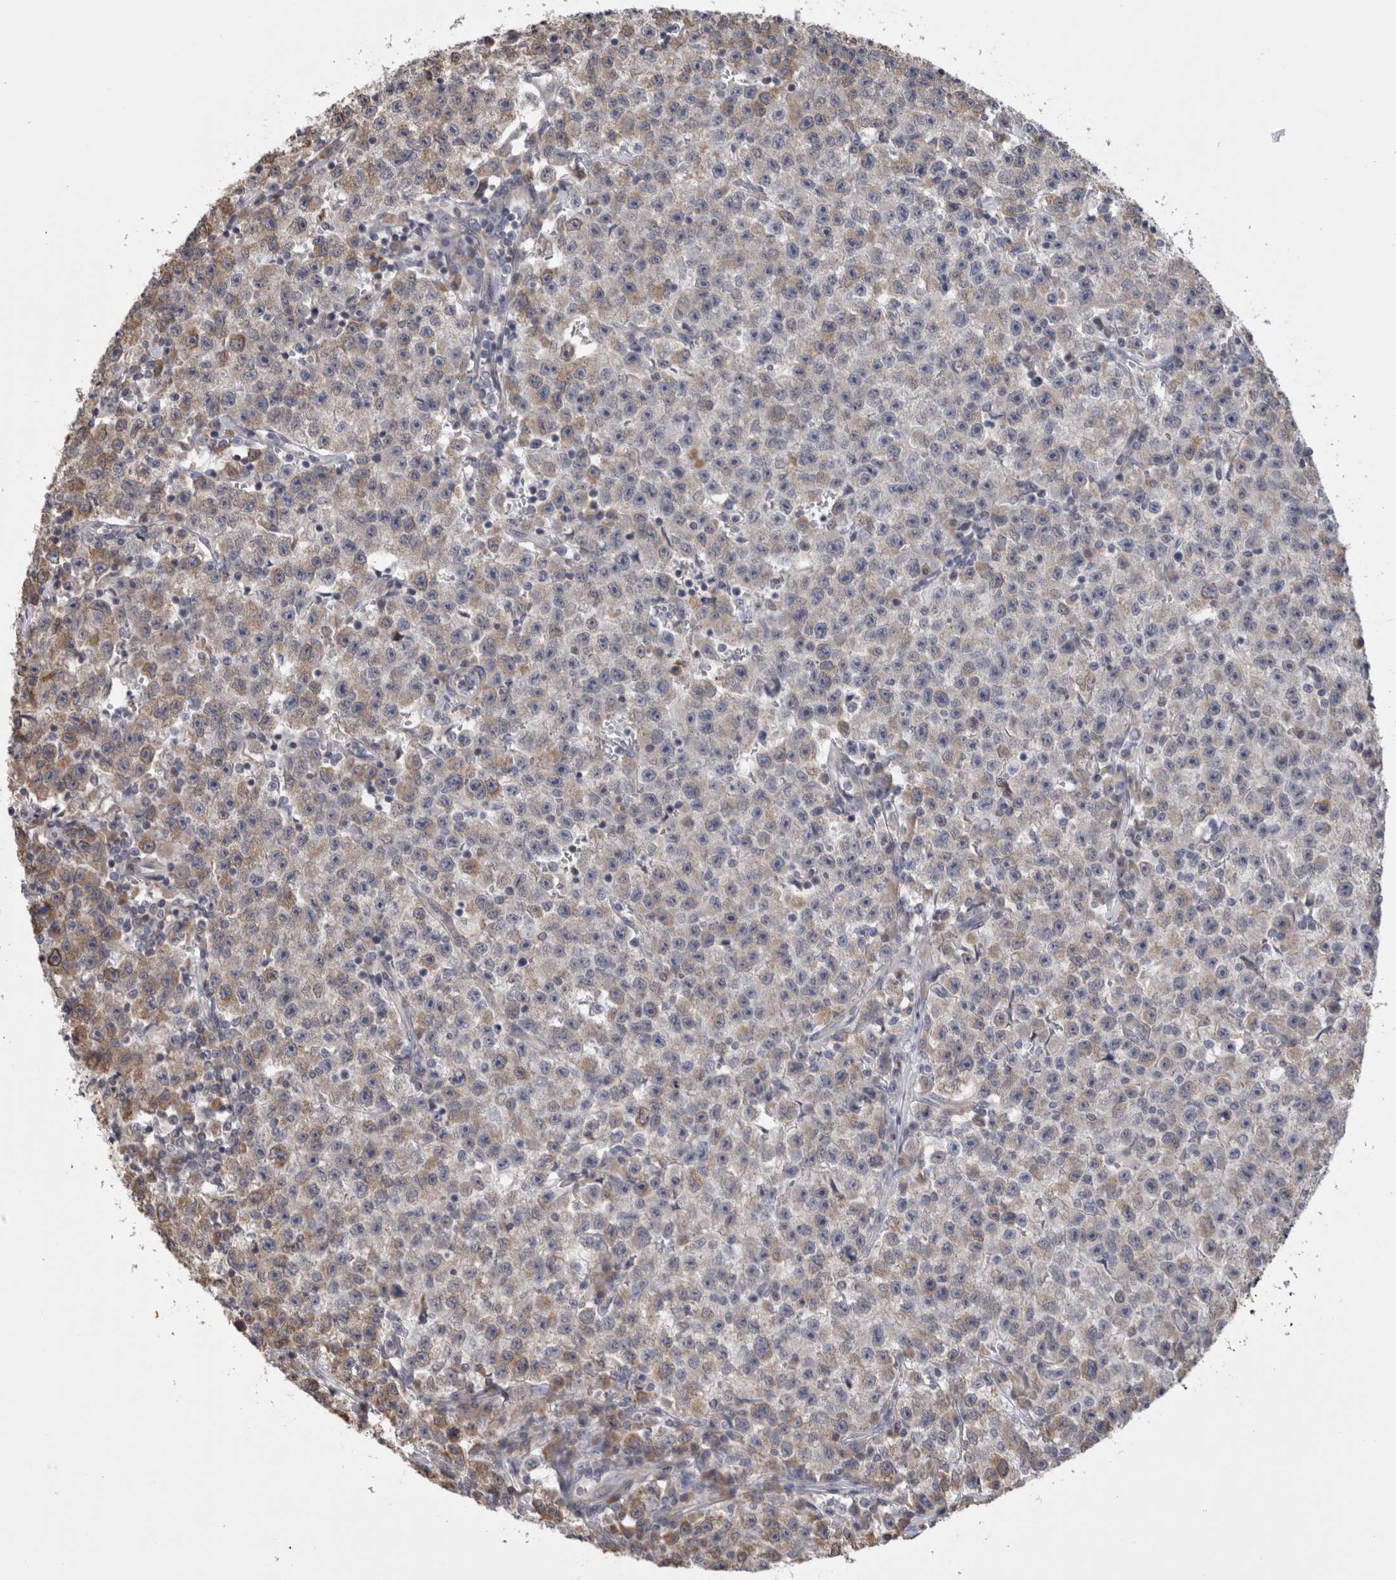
{"staining": {"intensity": "weak", "quantity": "<25%", "location": "cytoplasmic/membranous"}, "tissue": "testis cancer", "cell_type": "Tumor cells", "image_type": "cancer", "snomed": [{"axis": "morphology", "description": "Seminoma, NOS"}, {"axis": "topography", "description": "Testis"}], "caption": "Immunohistochemistry (IHC) of seminoma (testis) demonstrates no positivity in tumor cells.", "gene": "SMAP2", "patient": {"sex": "male", "age": 22}}